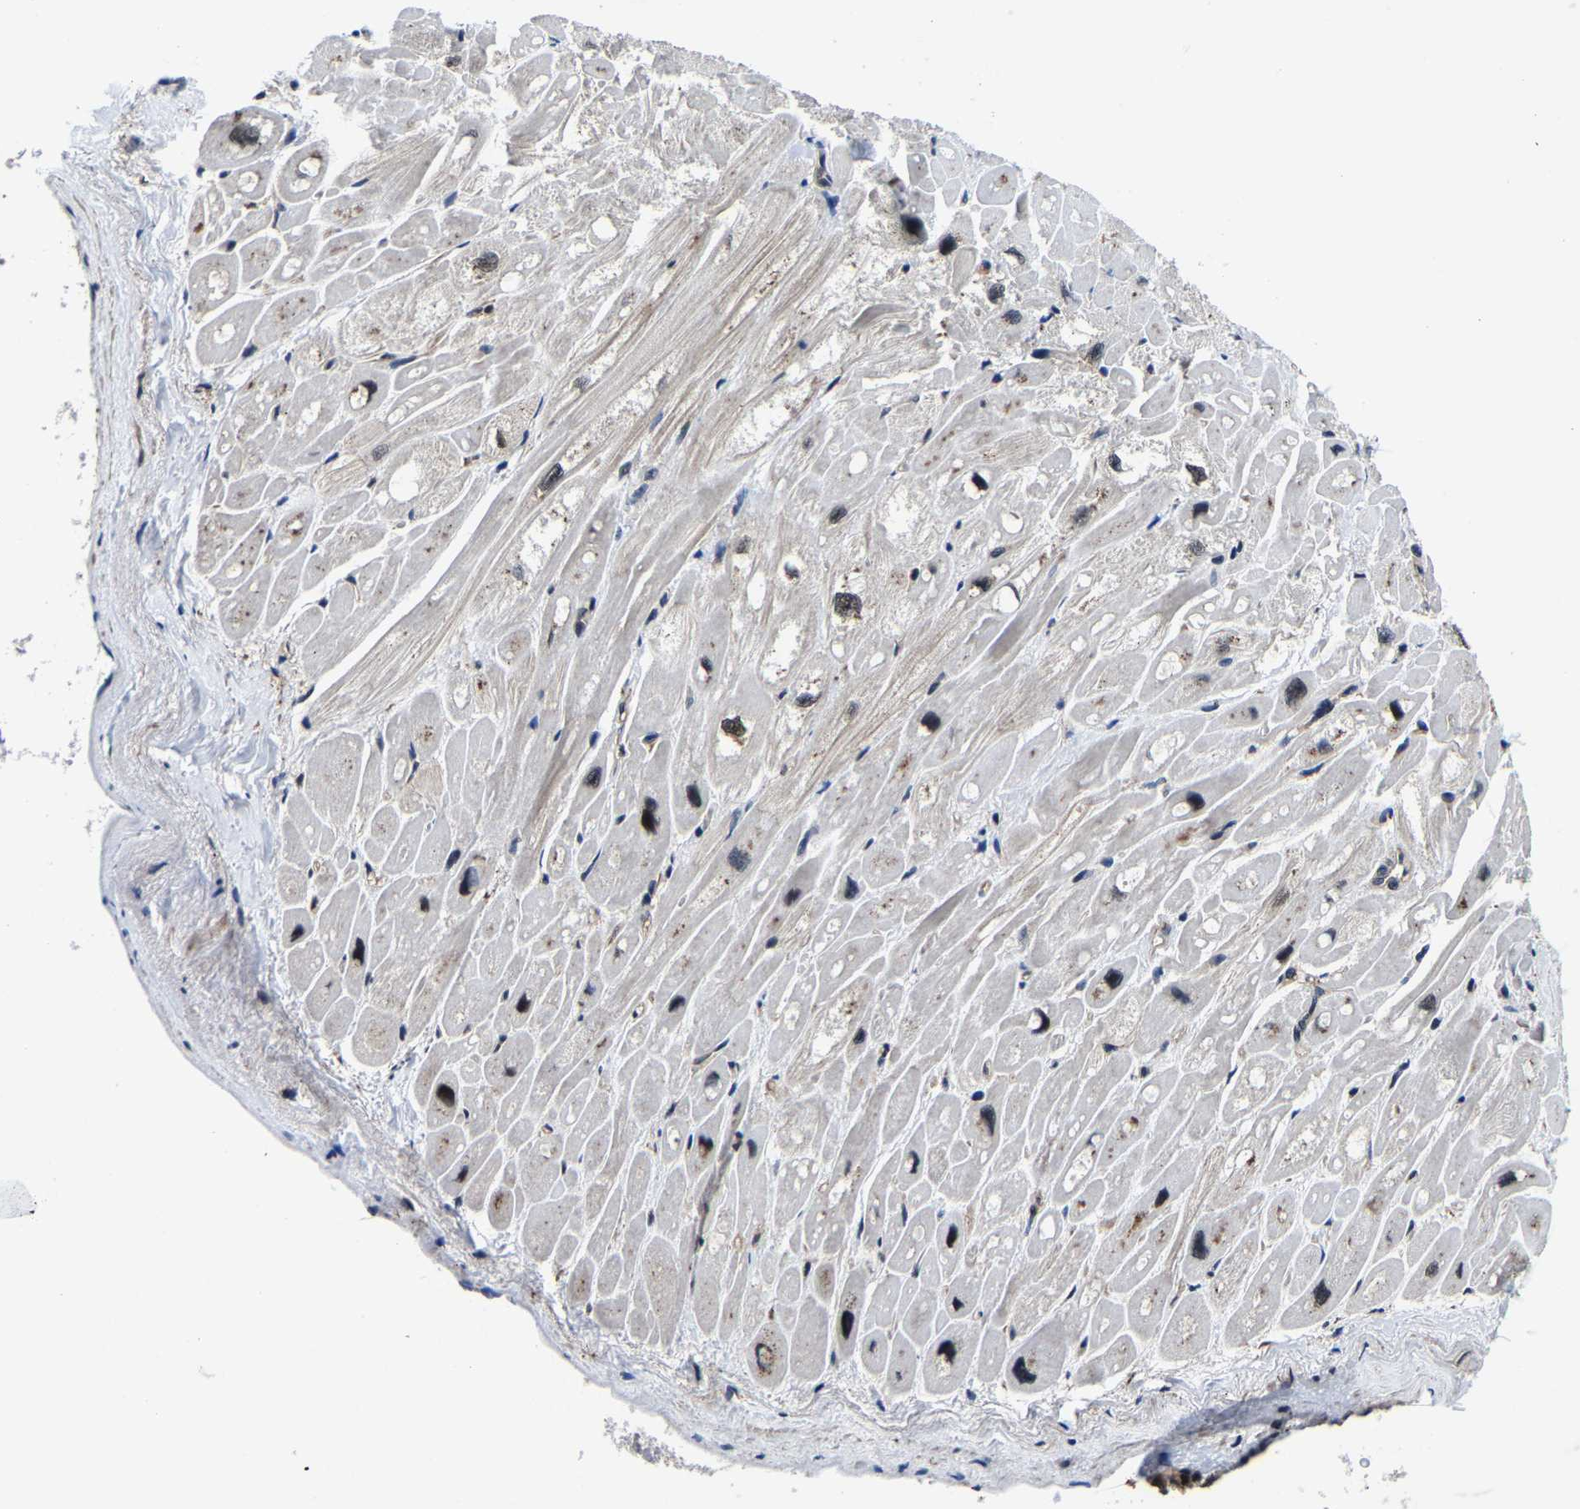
{"staining": {"intensity": "weak", "quantity": "<25%", "location": "nuclear"}, "tissue": "heart muscle", "cell_type": "Cardiomyocytes", "image_type": "normal", "snomed": [{"axis": "morphology", "description": "Normal tissue, NOS"}, {"axis": "topography", "description": "Heart"}], "caption": "Photomicrograph shows no protein positivity in cardiomyocytes of unremarkable heart muscle. (Stains: DAB (3,3'-diaminobenzidine) immunohistochemistry (IHC) with hematoxylin counter stain, Microscopy: brightfield microscopy at high magnification).", "gene": "ZCCHC7", "patient": {"sex": "male", "age": 49}}